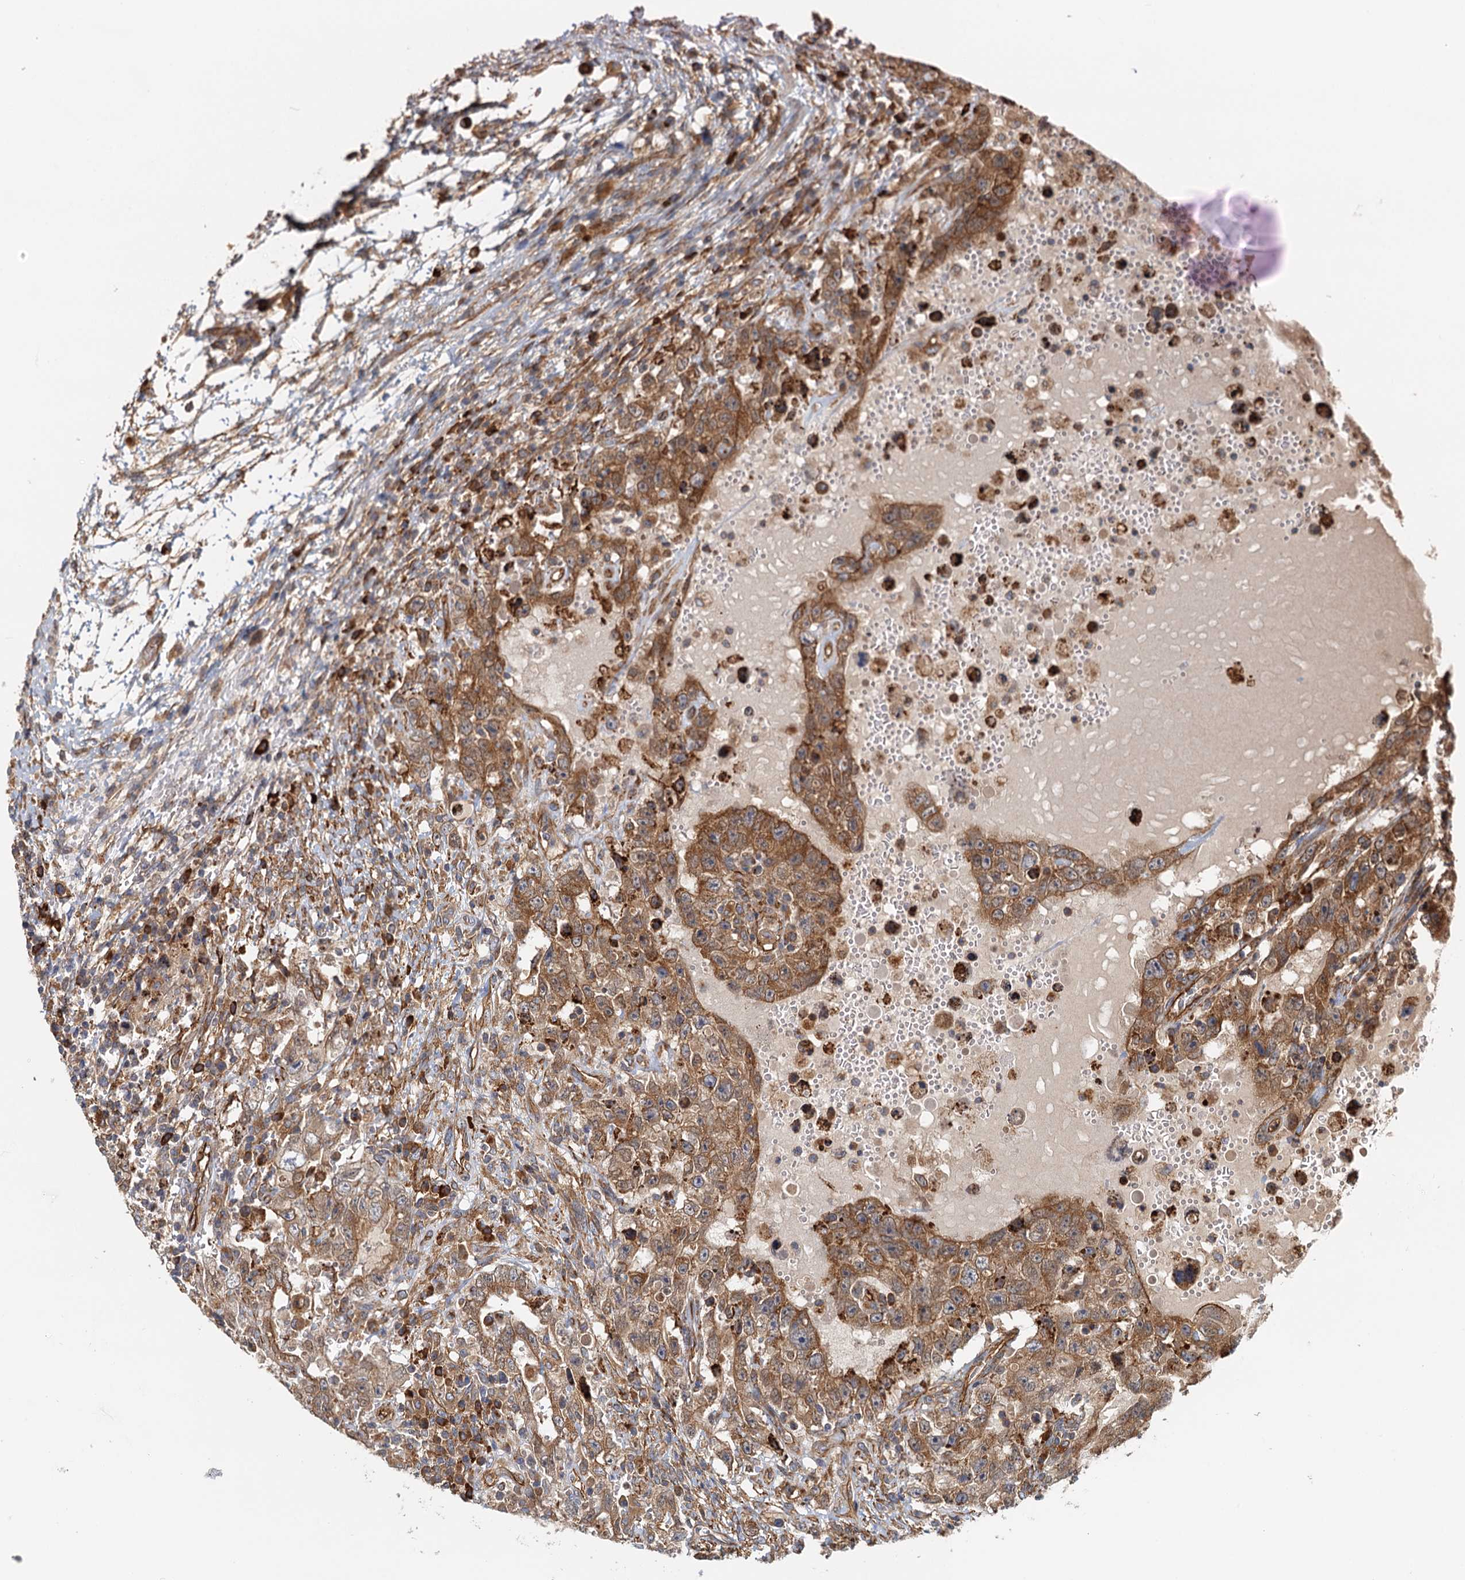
{"staining": {"intensity": "moderate", "quantity": ">75%", "location": "cytoplasmic/membranous"}, "tissue": "testis cancer", "cell_type": "Tumor cells", "image_type": "cancer", "snomed": [{"axis": "morphology", "description": "Carcinoma, Embryonal, NOS"}, {"axis": "topography", "description": "Testis"}], "caption": "This histopathology image displays IHC staining of testis cancer (embryonal carcinoma), with medium moderate cytoplasmic/membranous expression in approximately >75% of tumor cells.", "gene": "NIPAL3", "patient": {"sex": "male", "age": 26}}